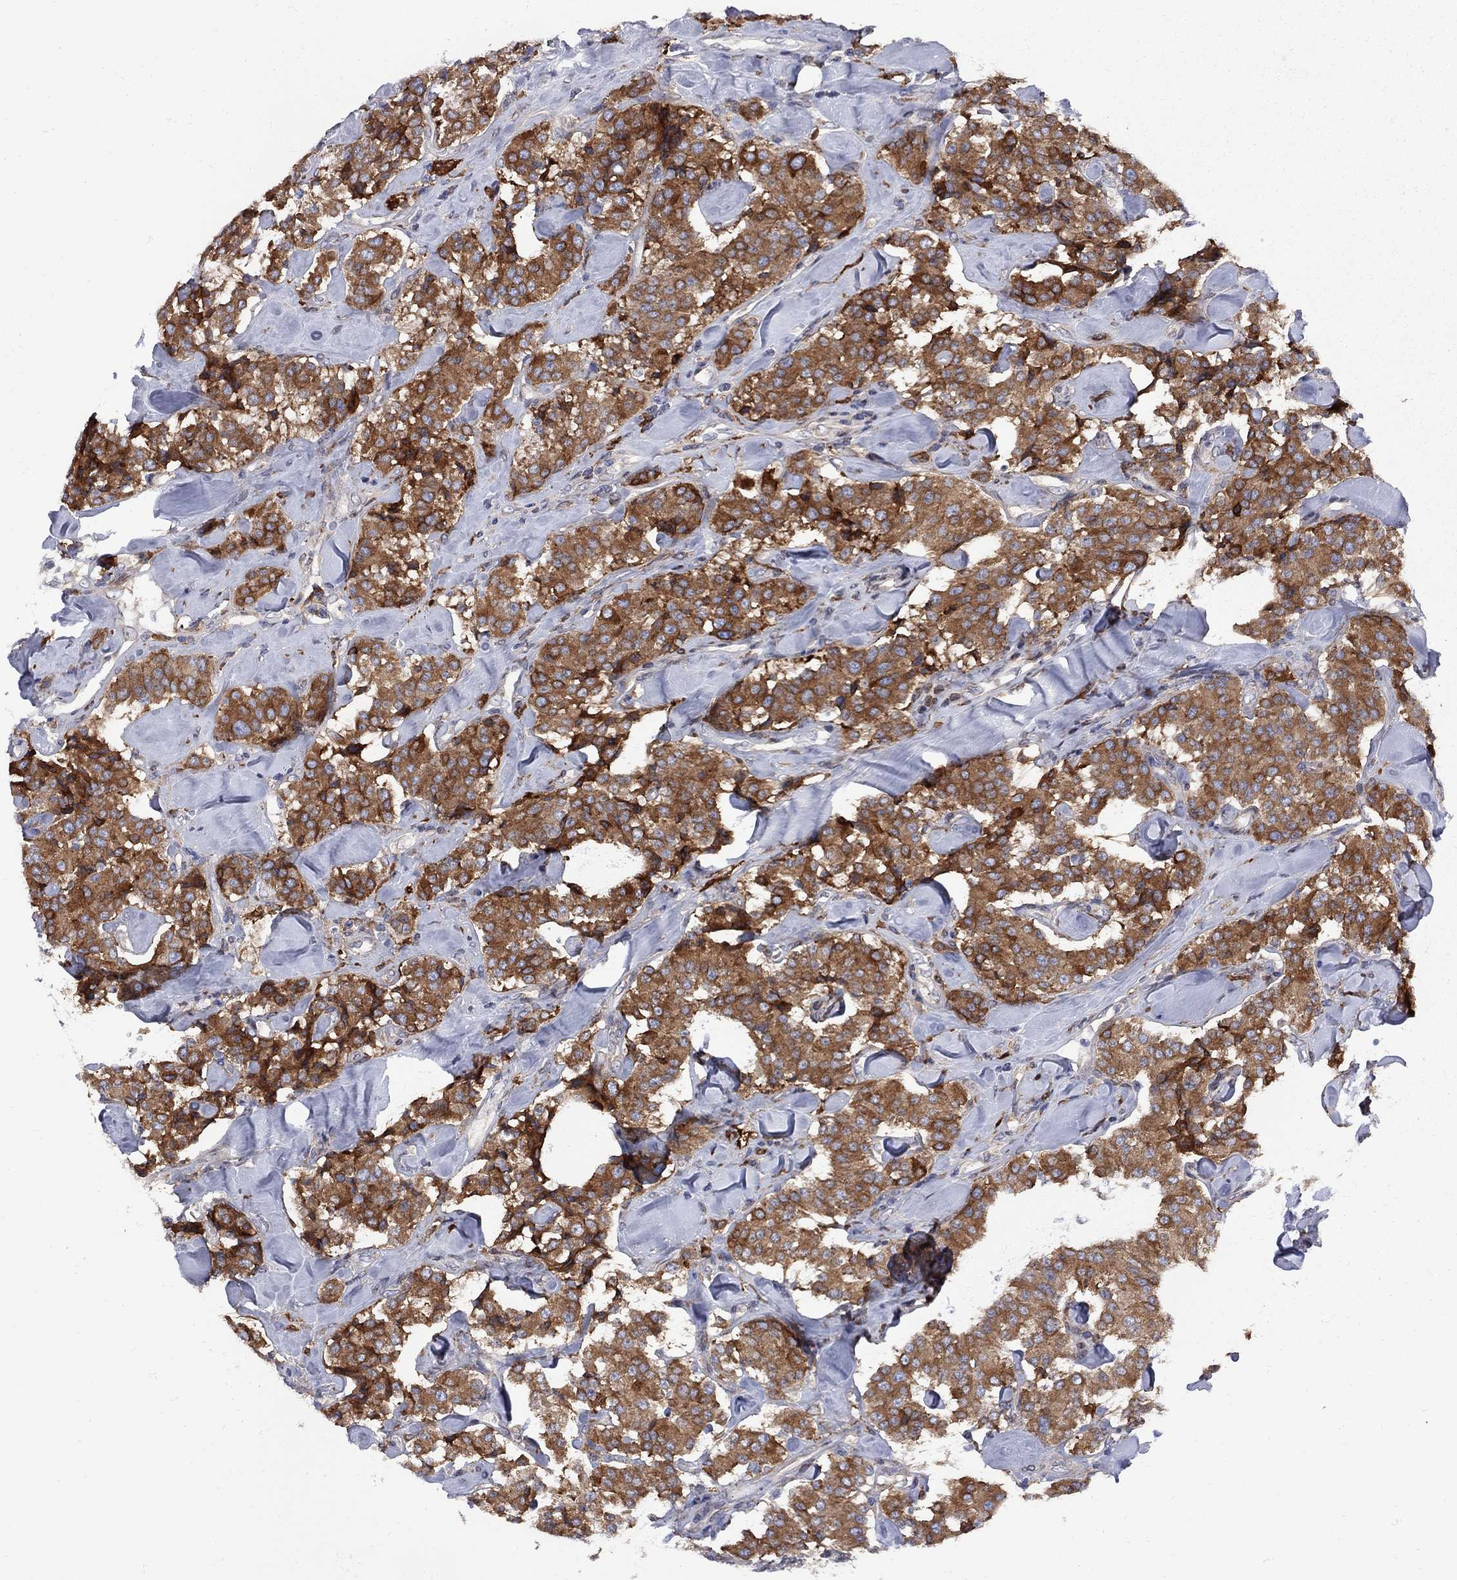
{"staining": {"intensity": "strong", "quantity": ">75%", "location": "cytoplasmic/membranous"}, "tissue": "carcinoid", "cell_type": "Tumor cells", "image_type": "cancer", "snomed": [{"axis": "morphology", "description": "Carcinoid, malignant, NOS"}, {"axis": "topography", "description": "Pancreas"}], "caption": "Tumor cells demonstrate high levels of strong cytoplasmic/membranous positivity in approximately >75% of cells in human carcinoid.", "gene": "MTHFR", "patient": {"sex": "male", "age": 41}}